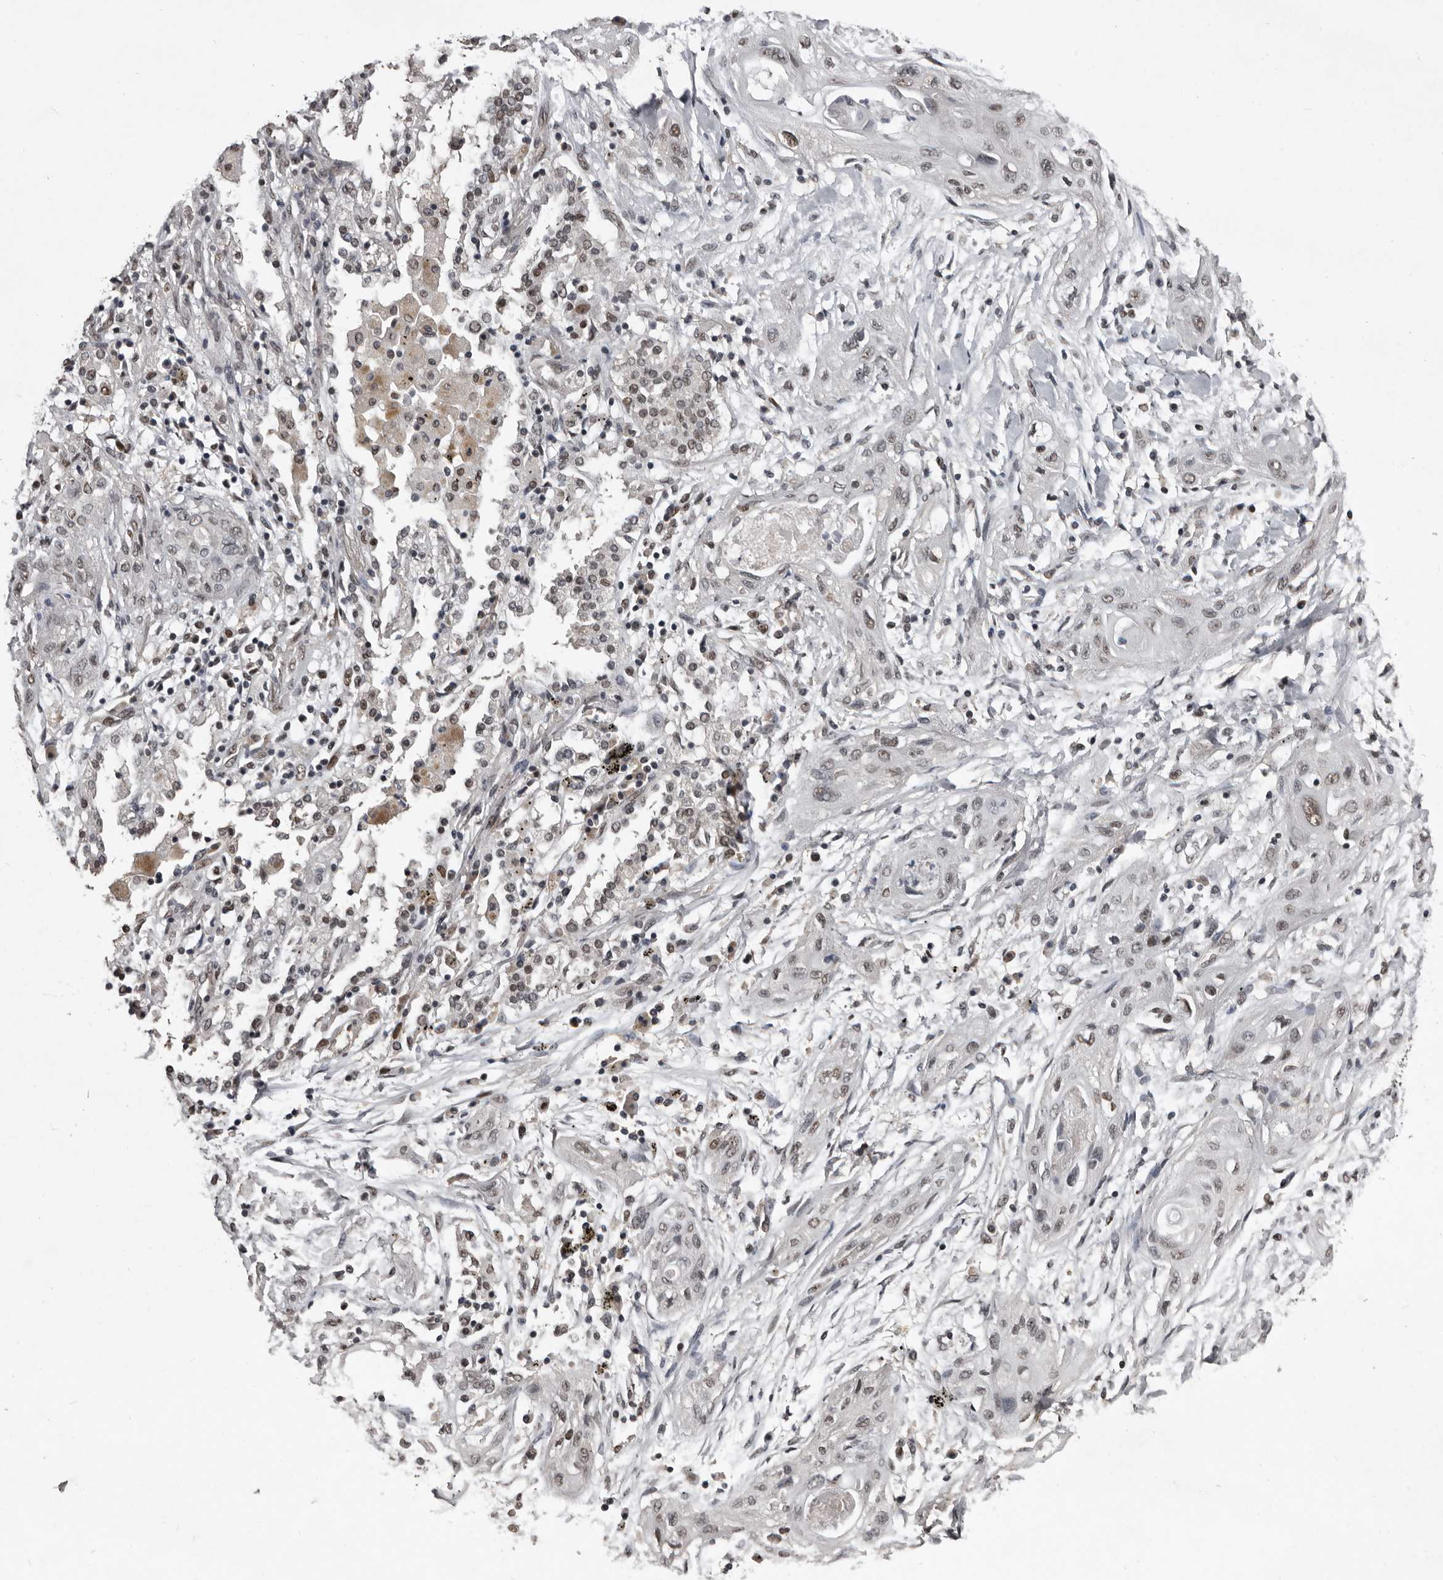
{"staining": {"intensity": "moderate", "quantity": "<25%", "location": "nuclear"}, "tissue": "lung cancer", "cell_type": "Tumor cells", "image_type": "cancer", "snomed": [{"axis": "morphology", "description": "Squamous cell carcinoma, NOS"}, {"axis": "topography", "description": "Lung"}], "caption": "Lung squamous cell carcinoma was stained to show a protein in brown. There is low levels of moderate nuclear expression in about <25% of tumor cells. (Brightfield microscopy of DAB IHC at high magnification).", "gene": "CHD1L", "patient": {"sex": "female", "age": 47}}